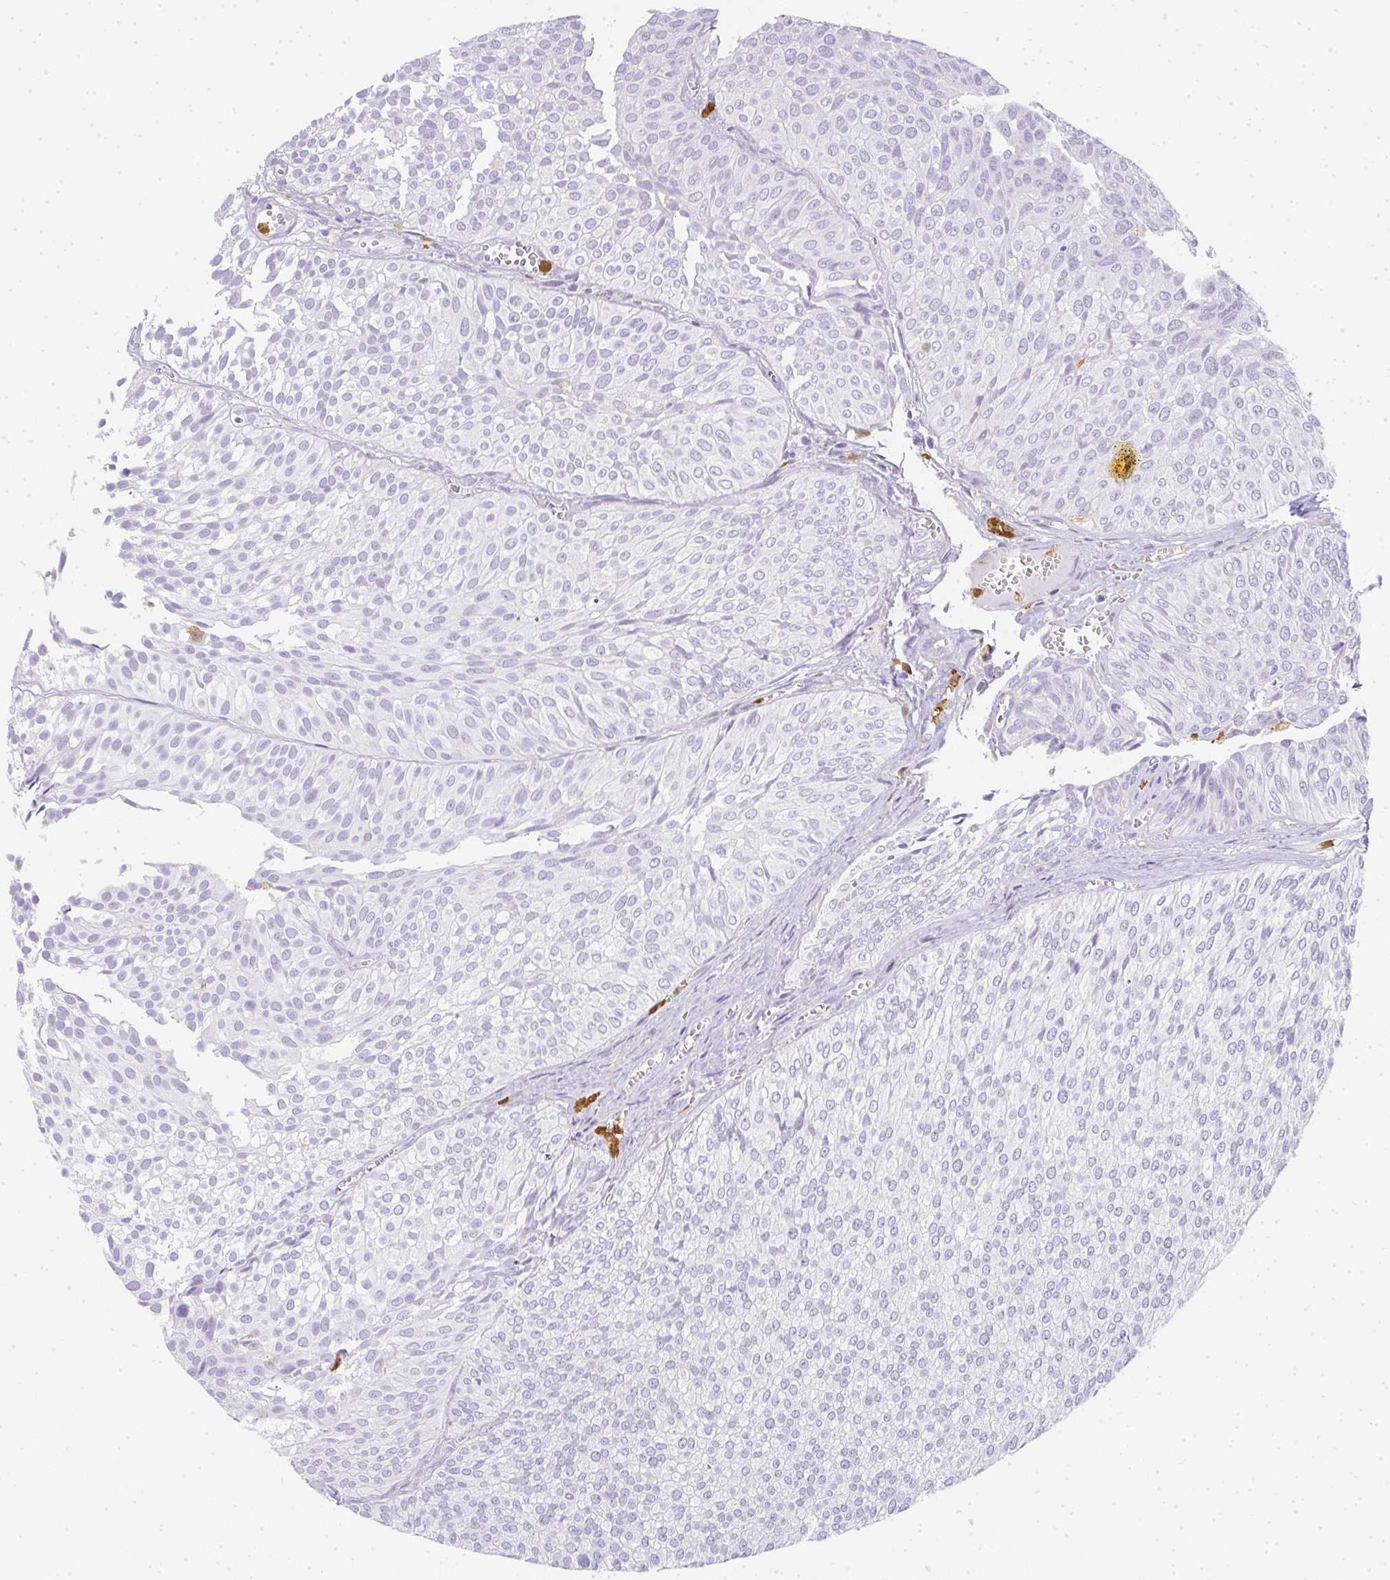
{"staining": {"intensity": "negative", "quantity": "none", "location": "none"}, "tissue": "urothelial cancer", "cell_type": "Tumor cells", "image_type": "cancer", "snomed": [{"axis": "morphology", "description": "Urothelial carcinoma, Low grade"}, {"axis": "topography", "description": "Urinary bladder"}], "caption": "An IHC image of urothelial cancer is shown. There is no staining in tumor cells of urothelial cancer. (DAB (3,3'-diaminobenzidine) immunohistochemistry, high magnification).", "gene": "HK3", "patient": {"sex": "male", "age": 91}}